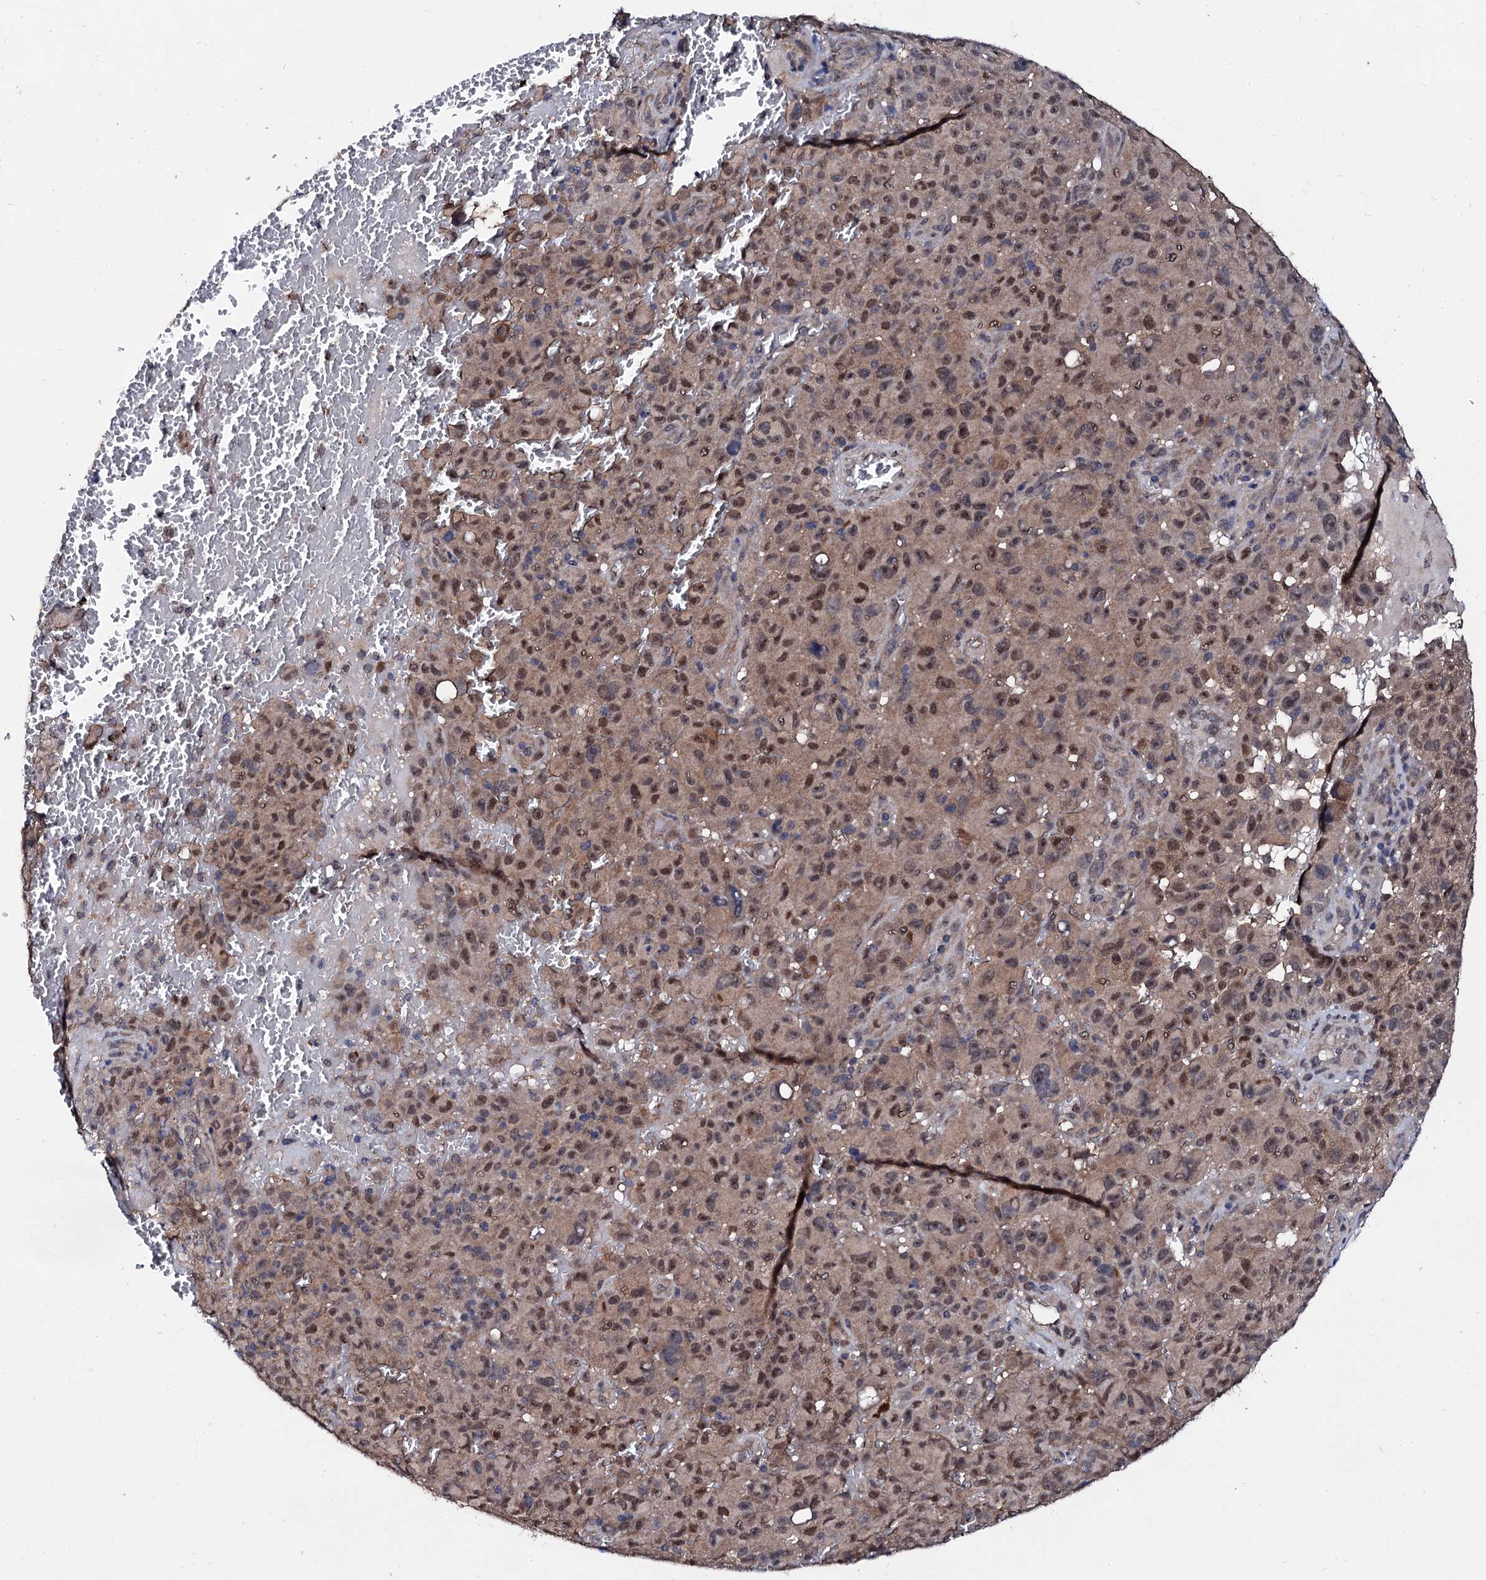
{"staining": {"intensity": "moderate", "quantity": ">75%", "location": "cytoplasmic/membranous,nuclear"}, "tissue": "melanoma", "cell_type": "Tumor cells", "image_type": "cancer", "snomed": [{"axis": "morphology", "description": "Malignant melanoma, NOS"}, {"axis": "topography", "description": "Skin"}], "caption": "Protein staining by immunohistochemistry shows moderate cytoplasmic/membranous and nuclear staining in about >75% of tumor cells in melanoma.", "gene": "IP6K1", "patient": {"sex": "female", "age": 82}}